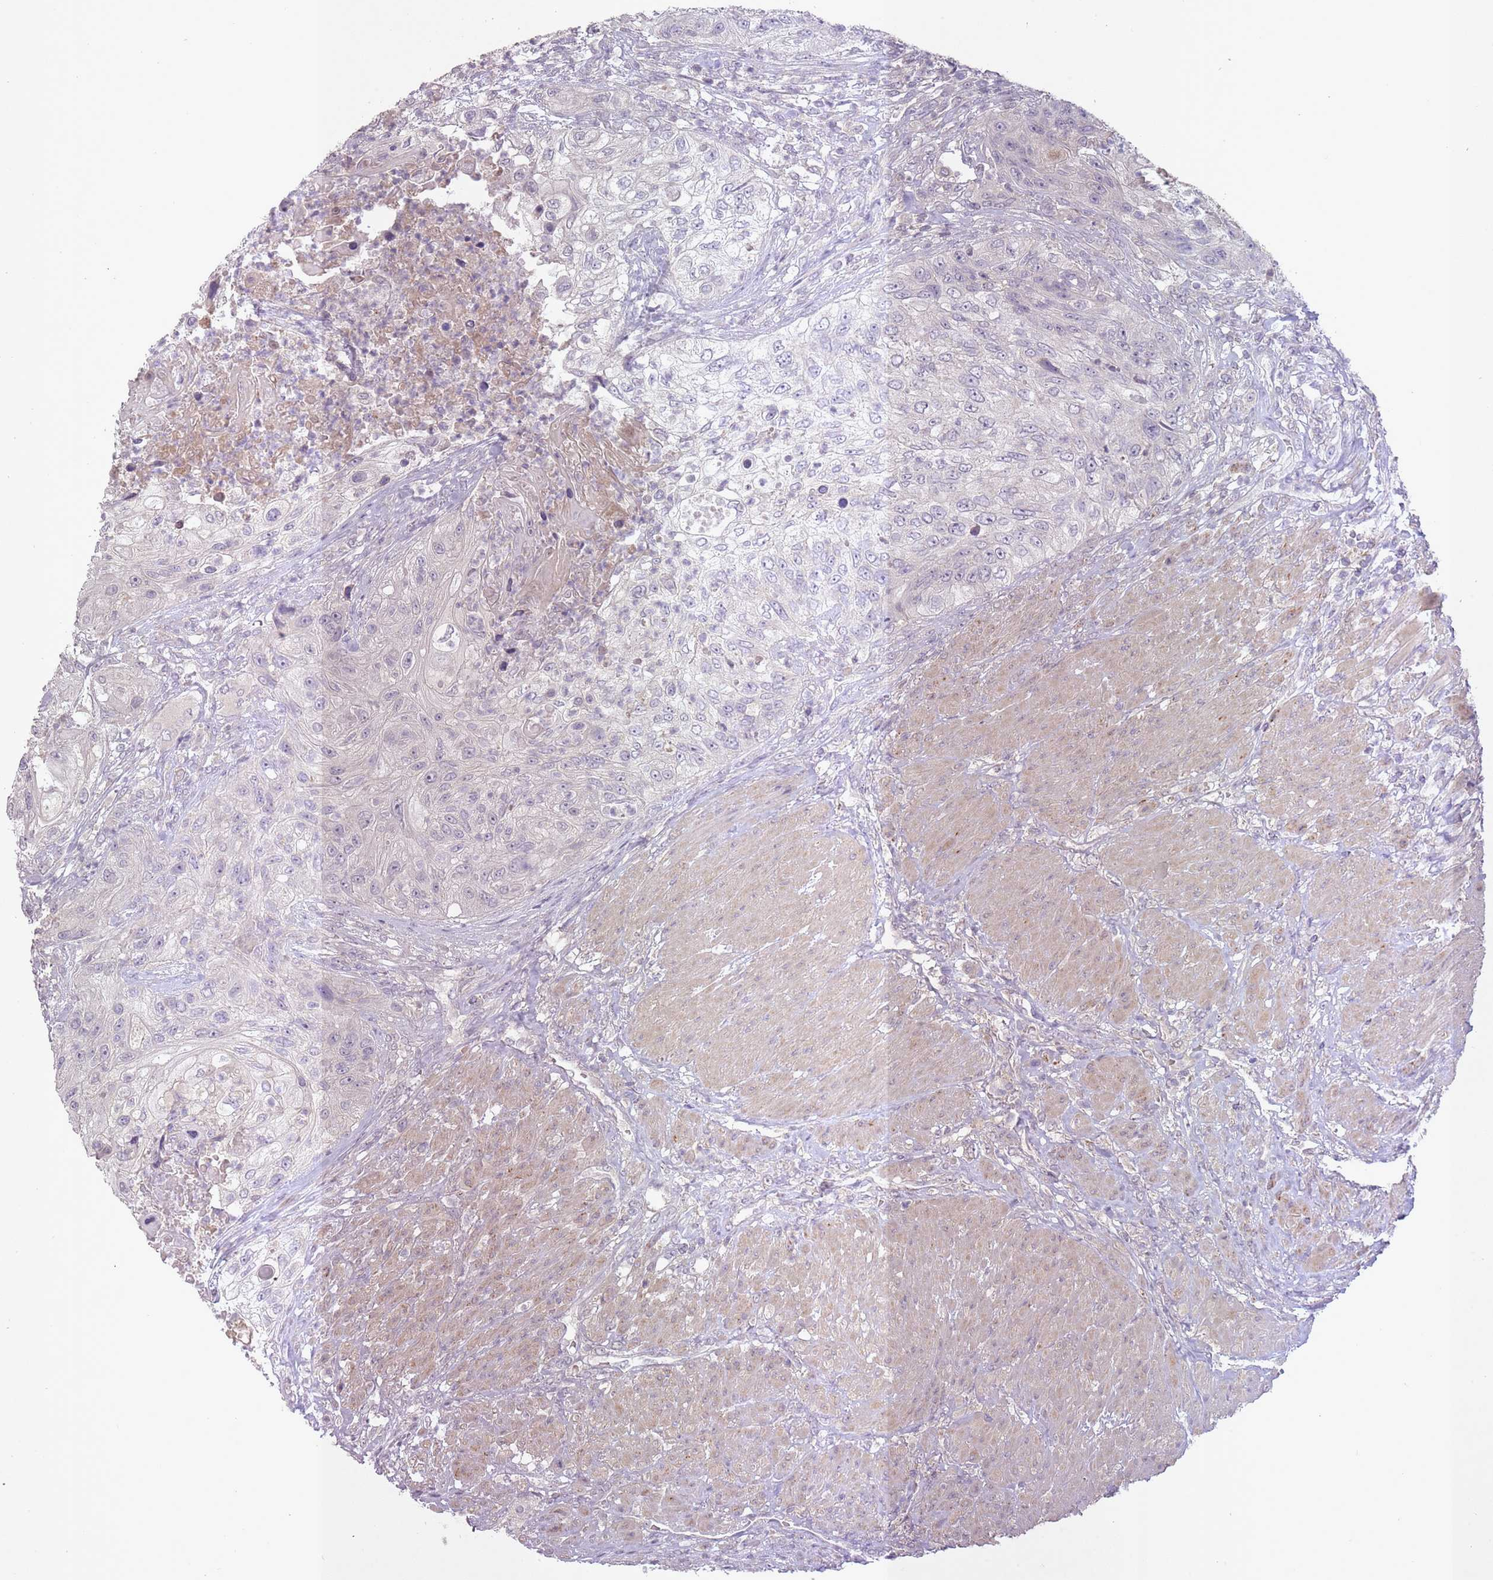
{"staining": {"intensity": "negative", "quantity": "none", "location": "none"}, "tissue": "urothelial cancer", "cell_type": "Tumor cells", "image_type": "cancer", "snomed": [{"axis": "morphology", "description": "Urothelial carcinoma, High grade"}, {"axis": "topography", "description": "Urinary bladder"}], "caption": "IHC of human urothelial carcinoma (high-grade) displays no positivity in tumor cells.", "gene": "LRATD2", "patient": {"sex": "female", "age": 60}}